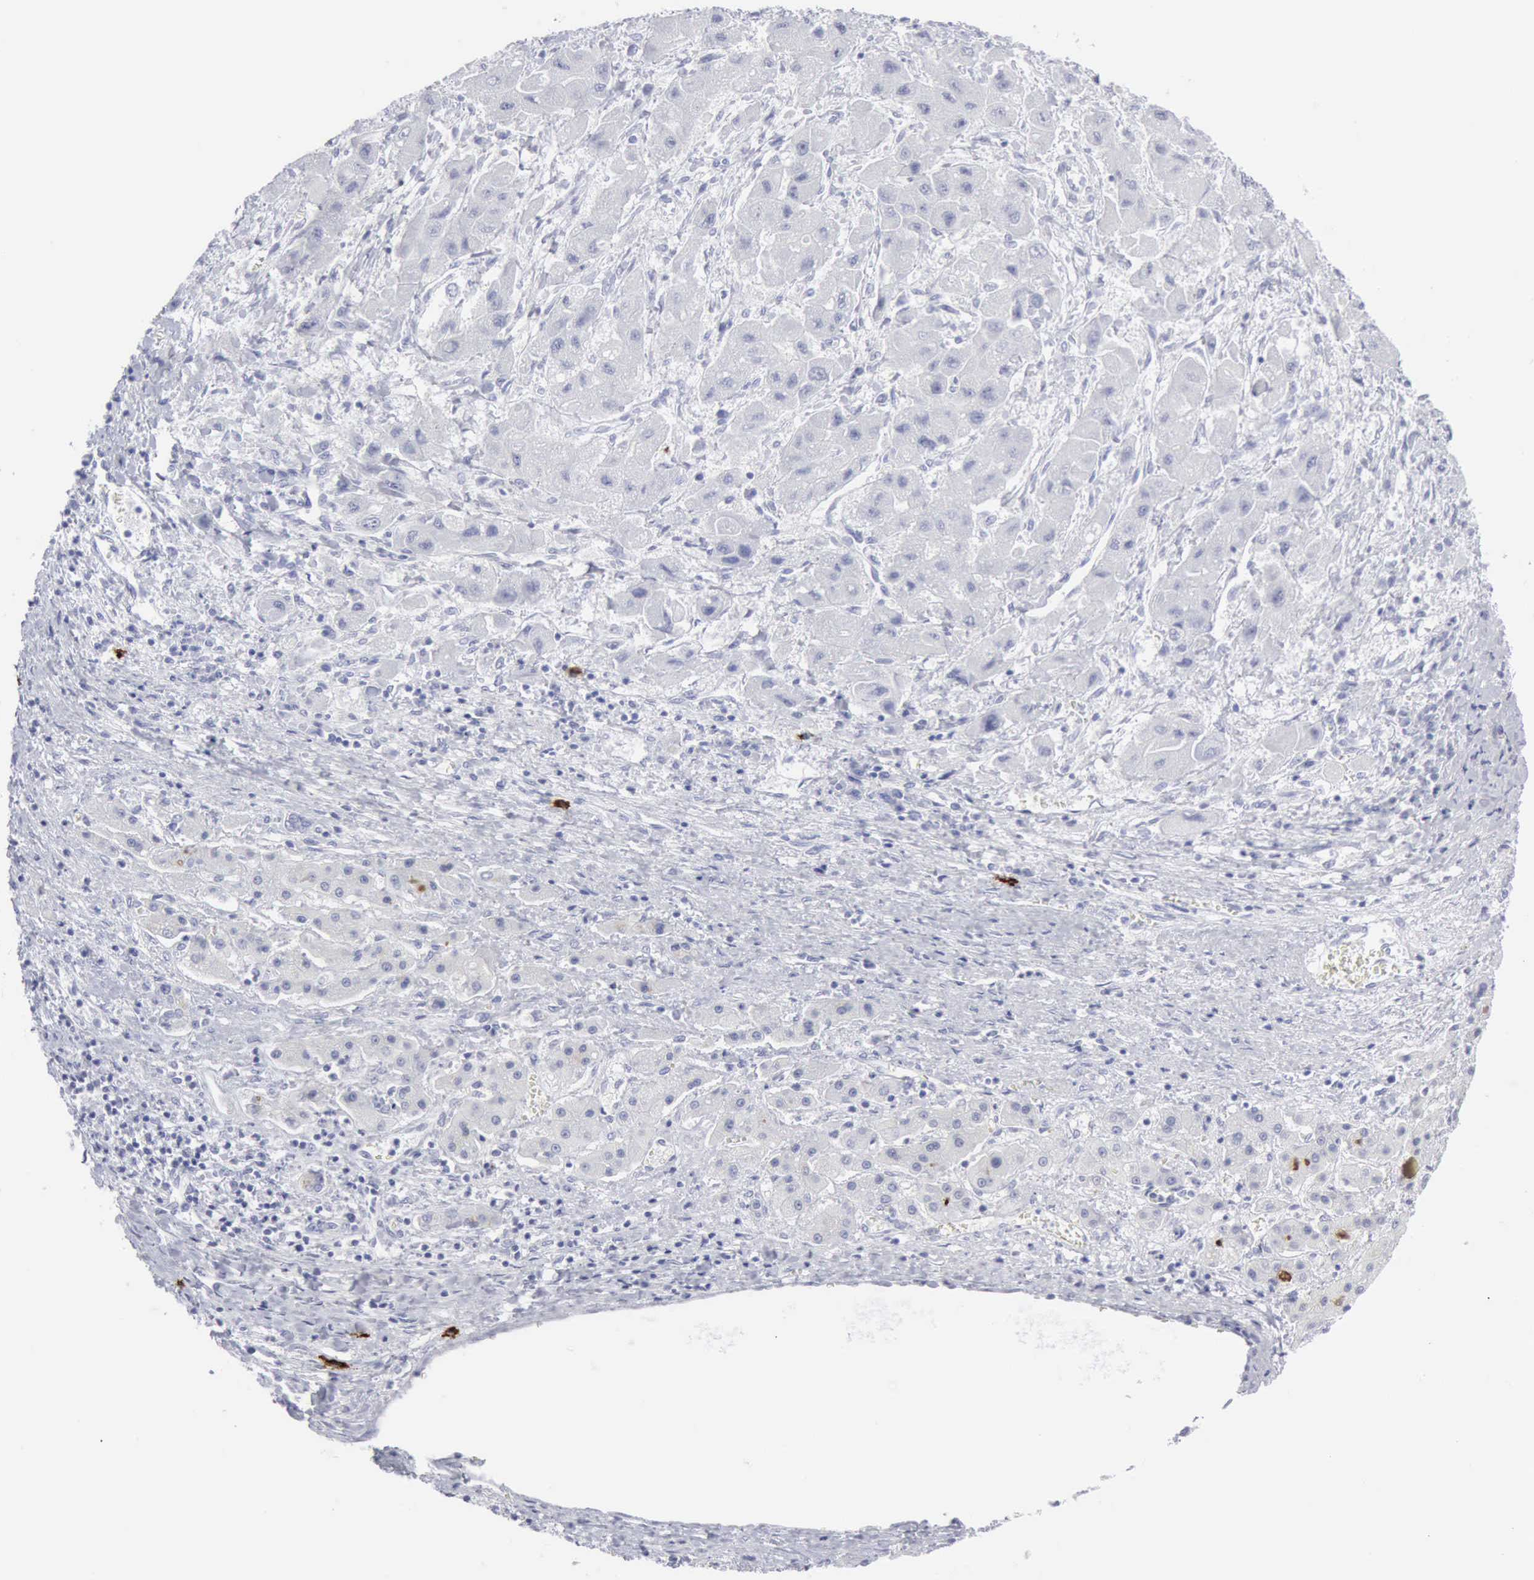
{"staining": {"intensity": "negative", "quantity": "none", "location": "none"}, "tissue": "liver cancer", "cell_type": "Tumor cells", "image_type": "cancer", "snomed": [{"axis": "morphology", "description": "Carcinoma, Hepatocellular, NOS"}, {"axis": "topography", "description": "Liver"}], "caption": "Immunohistochemistry image of neoplastic tissue: human liver hepatocellular carcinoma stained with DAB reveals no significant protein positivity in tumor cells.", "gene": "CMA1", "patient": {"sex": "male", "age": 24}}